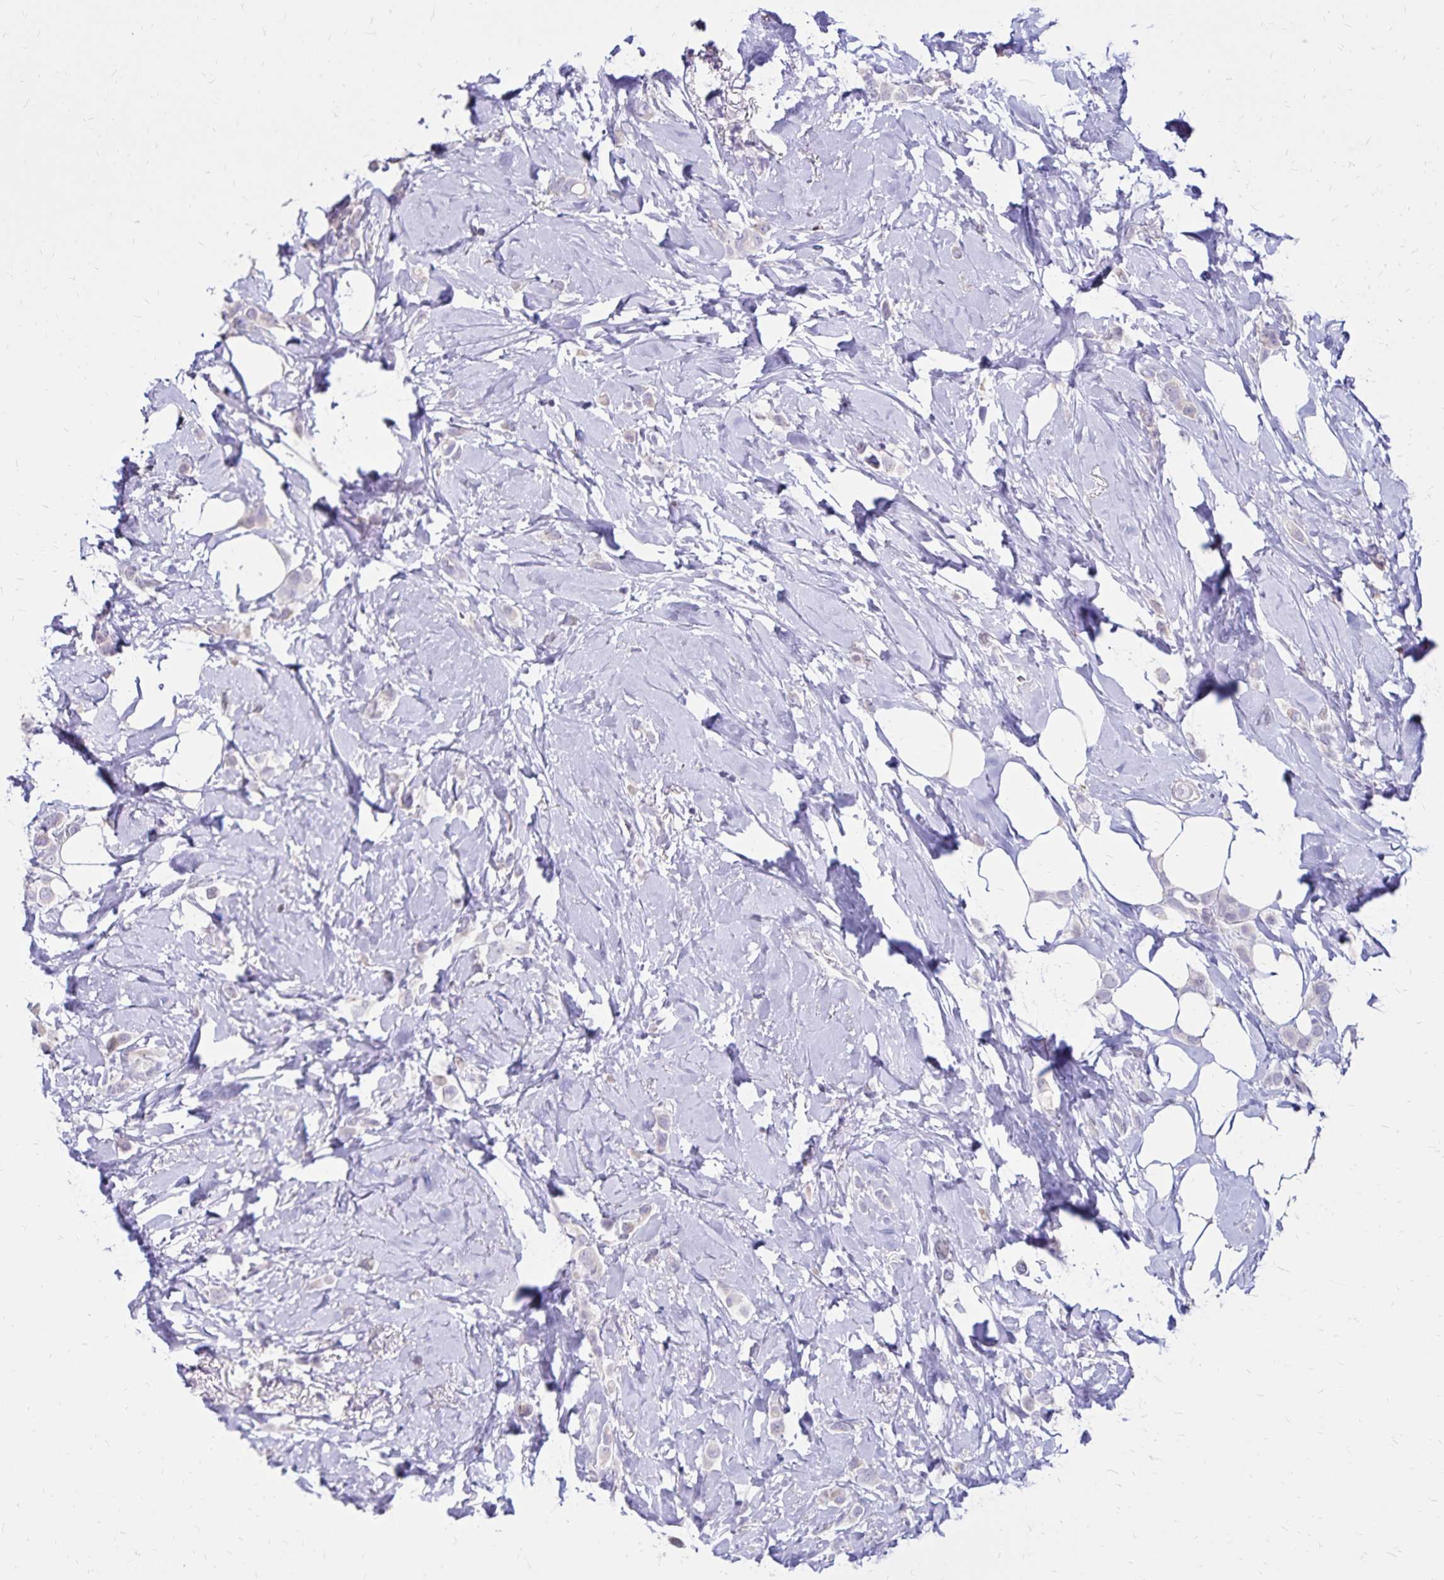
{"staining": {"intensity": "negative", "quantity": "none", "location": "none"}, "tissue": "breast cancer", "cell_type": "Tumor cells", "image_type": "cancer", "snomed": [{"axis": "morphology", "description": "Lobular carcinoma"}, {"axis": "topography", "description": "Breast"}], "caption": "This photomicrograph is of breast cancer stained with IHC to label a protein in brown with the nuclei are counter-stained blue. There is no staining in tumor cells.", "gene": "SH3GL3", "patient": {"sex": "female", "age": 66}}